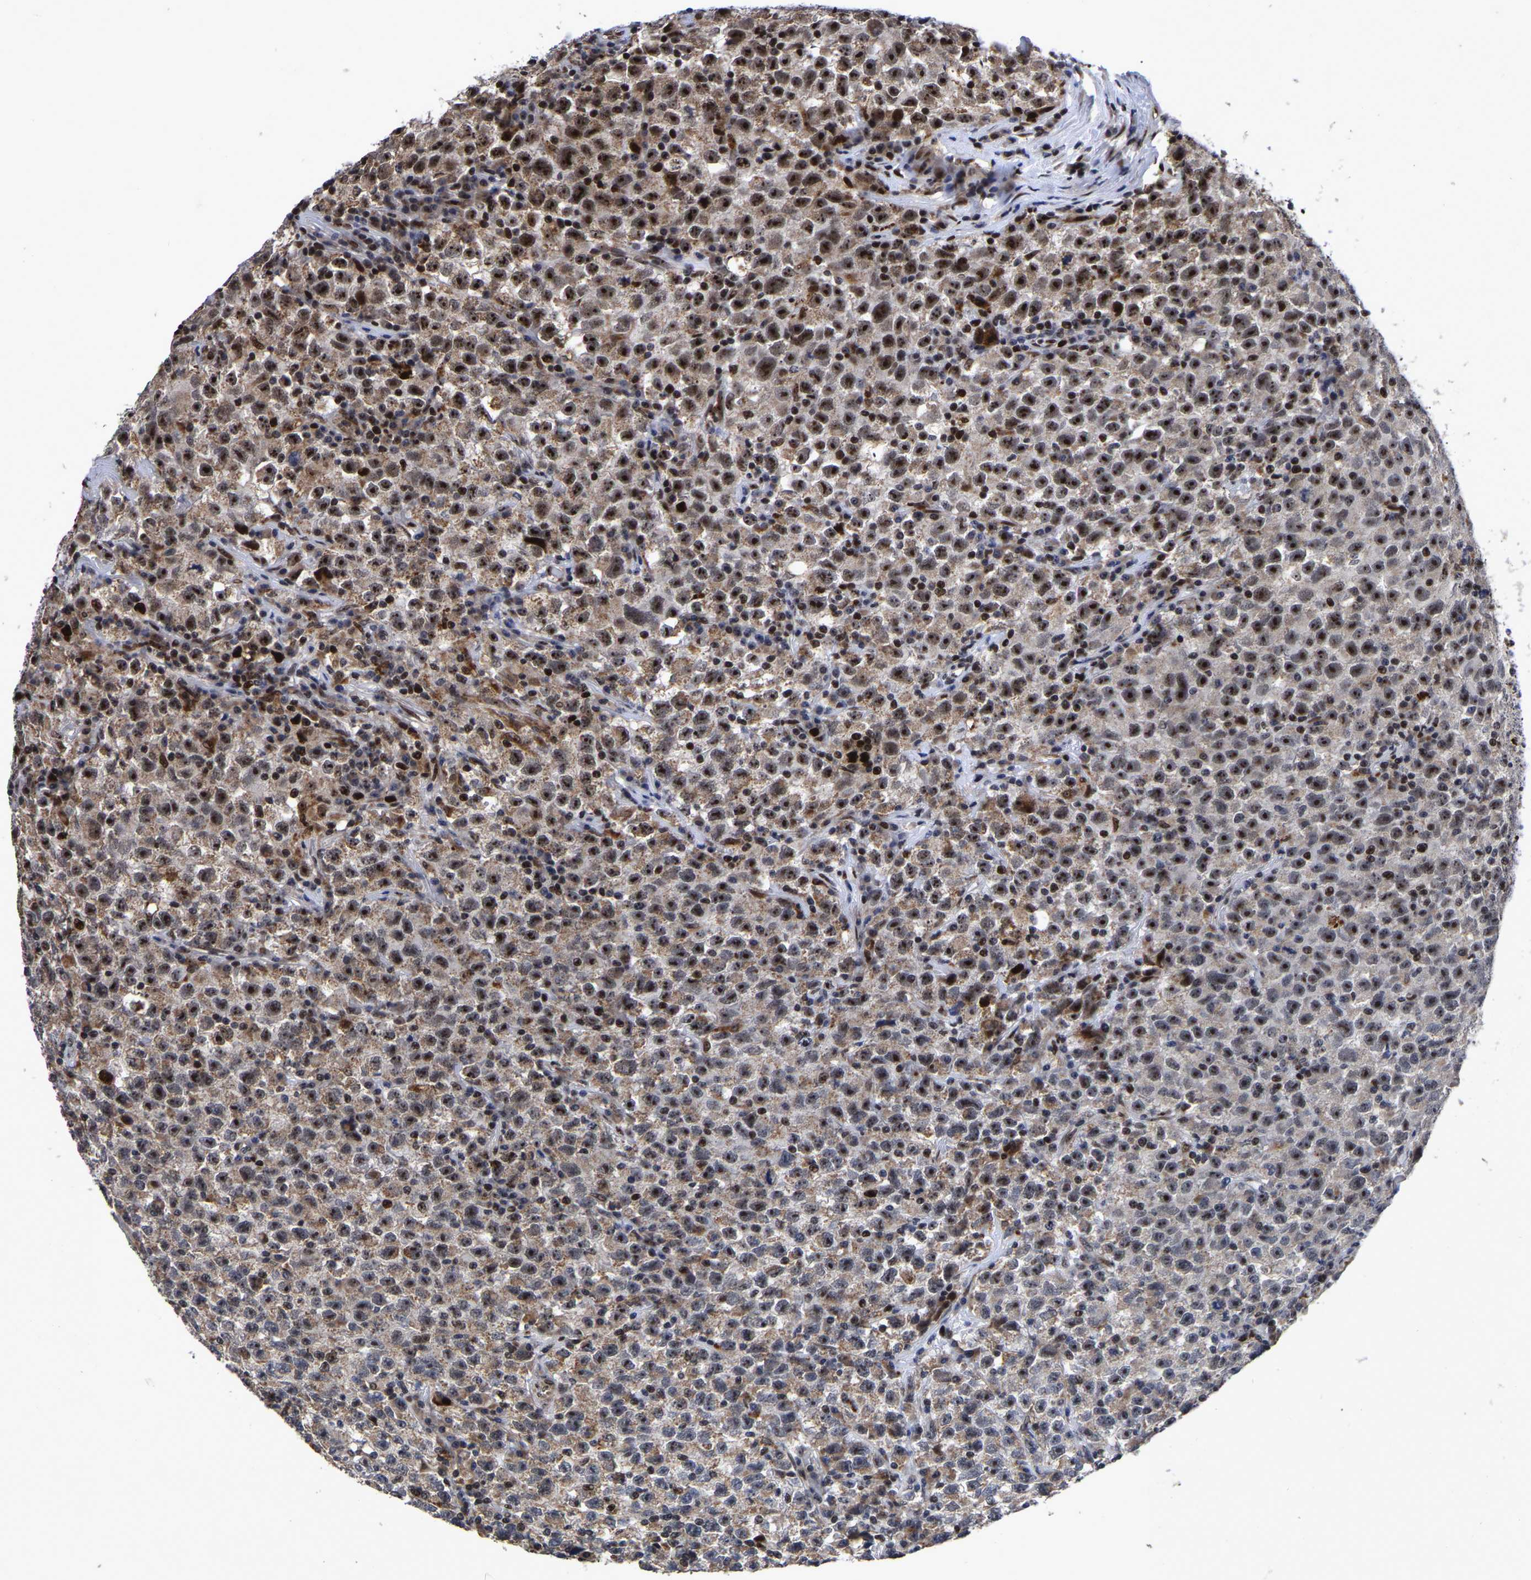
{"staining": {"intensity": "strong", "quantity": ">75%", "location": "cytoplasmic/membranous,nuclear"}, "tissue": "testis cancer", "cell_type": "Tumor cells", "image_type": "cancer", "snomed": [{"axis": "morphology", "description": "Seminoma, NOS"}, {"axis": "topography", "description": "Testis"}], "caption": "DAB immunohistochemical staining of human testis cancer exhibits strong cytoplasmic/membranous and nuclear protein positivity in about >75% of tumor cells. The staining is performed using DAB (3,3'-diaminobenzidine) brown chromogen to label protein expression. The nuclei are counter-stained blue using hematoxylin.", "gene": "JUNB", "patient": {"sex": "male", "age": 22}}